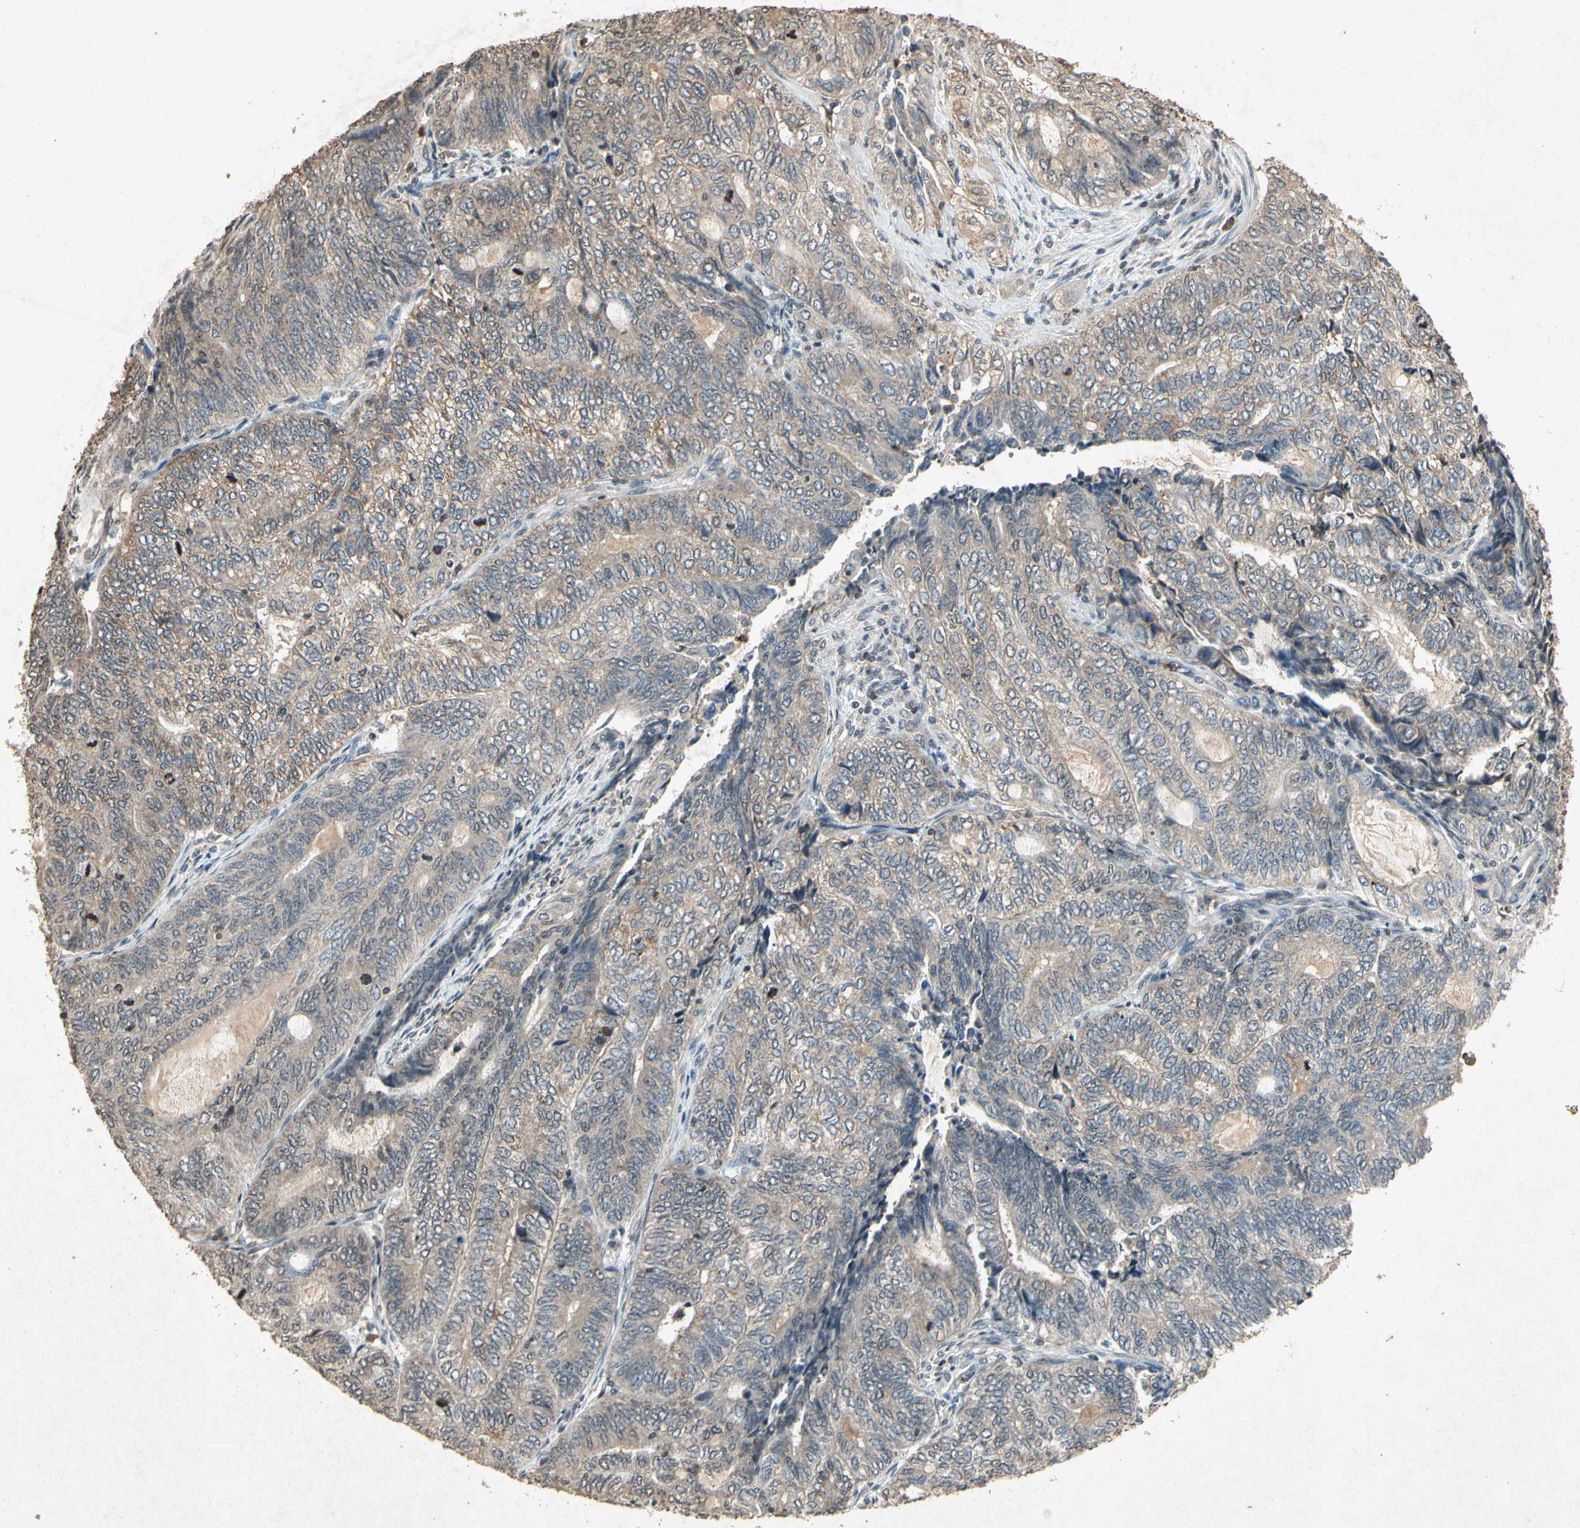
{"staining": {"intensity": "weak", "quantity": ">75%", "location": "cytoplasmic/membranous"}, "tissue": "endometrial cancer", "cell_type": "Tumor cells", "image_type": "cancer", "snomed": [{"axis": "morphology", "description": "Adenocarcinoma, NOS"}, {"axis": "topography", "description": "Uterus"}, {"axis": "topography", "description": "Endometrium"}], "caption": "Protein expression analysis of human endometrial cancer reveals weak cytoplasmic/membranous staining in about >75% of tumor cells.", "gene": "MSRB1", "patient": {"sex": "female", "age": 70}}